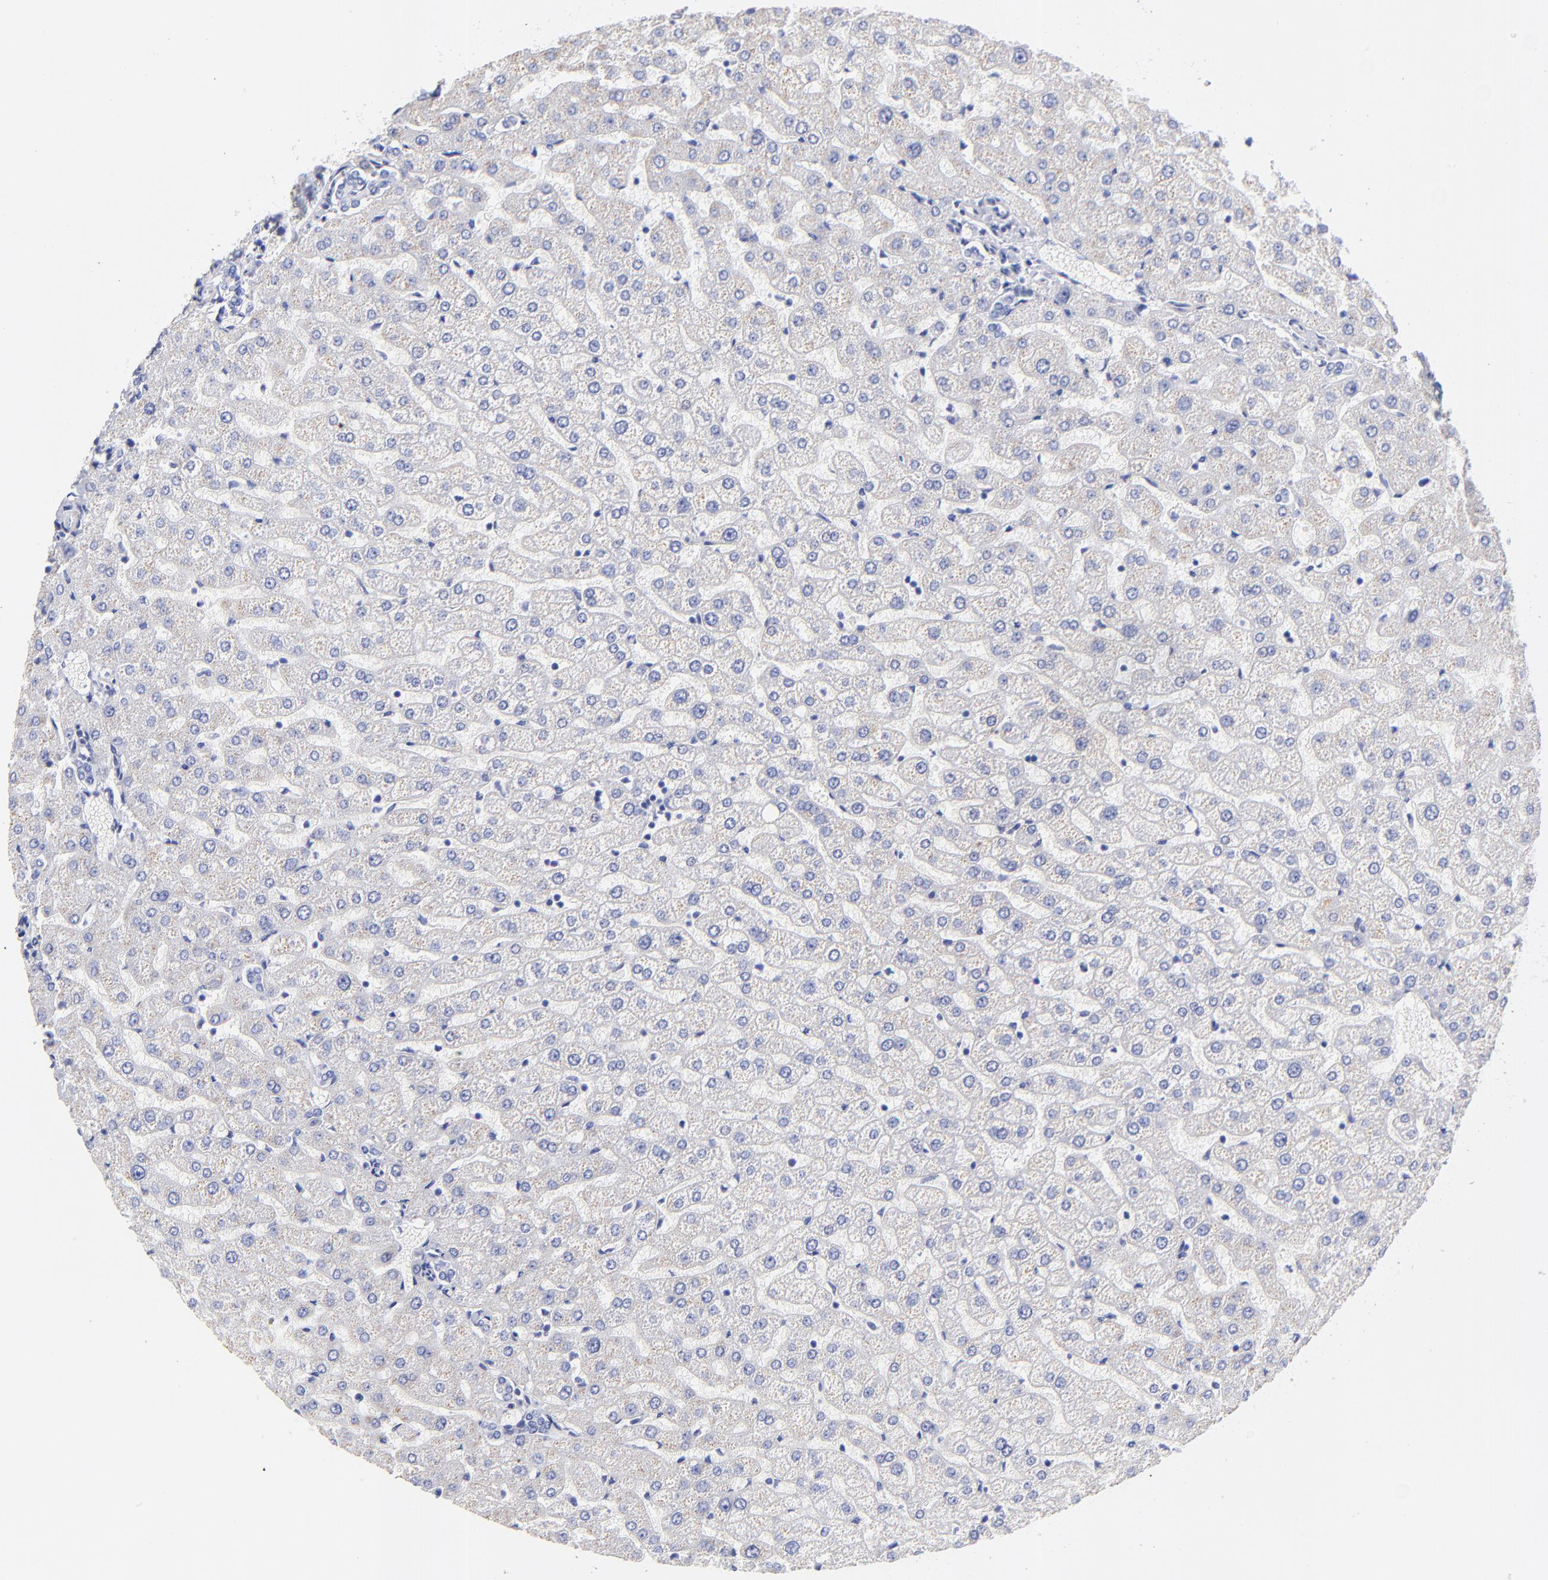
{"staining": {"intensity": "negative", "quantity": "none", "location": "none"}, "tissue": "liver", "cell_type": "Cholangiocytes", "image_type": "normal", "snomed": [{"axis": "morphology", "description": "Normal tissue, NOS"}, {"axis": "morphology", "description": "Fibrosis, NOS"}, {"axis": "topography", "description": "Liver"}], "caption": "Immunohistochemistry of benign liver reveals no expression in cholangiocytes. The staining is performed using DAB brown chromogen with nuclei counter-stained in using hematoxylin.", "gene": "C1QTNF6", "patient": {"sex": "female", "age": 29}}